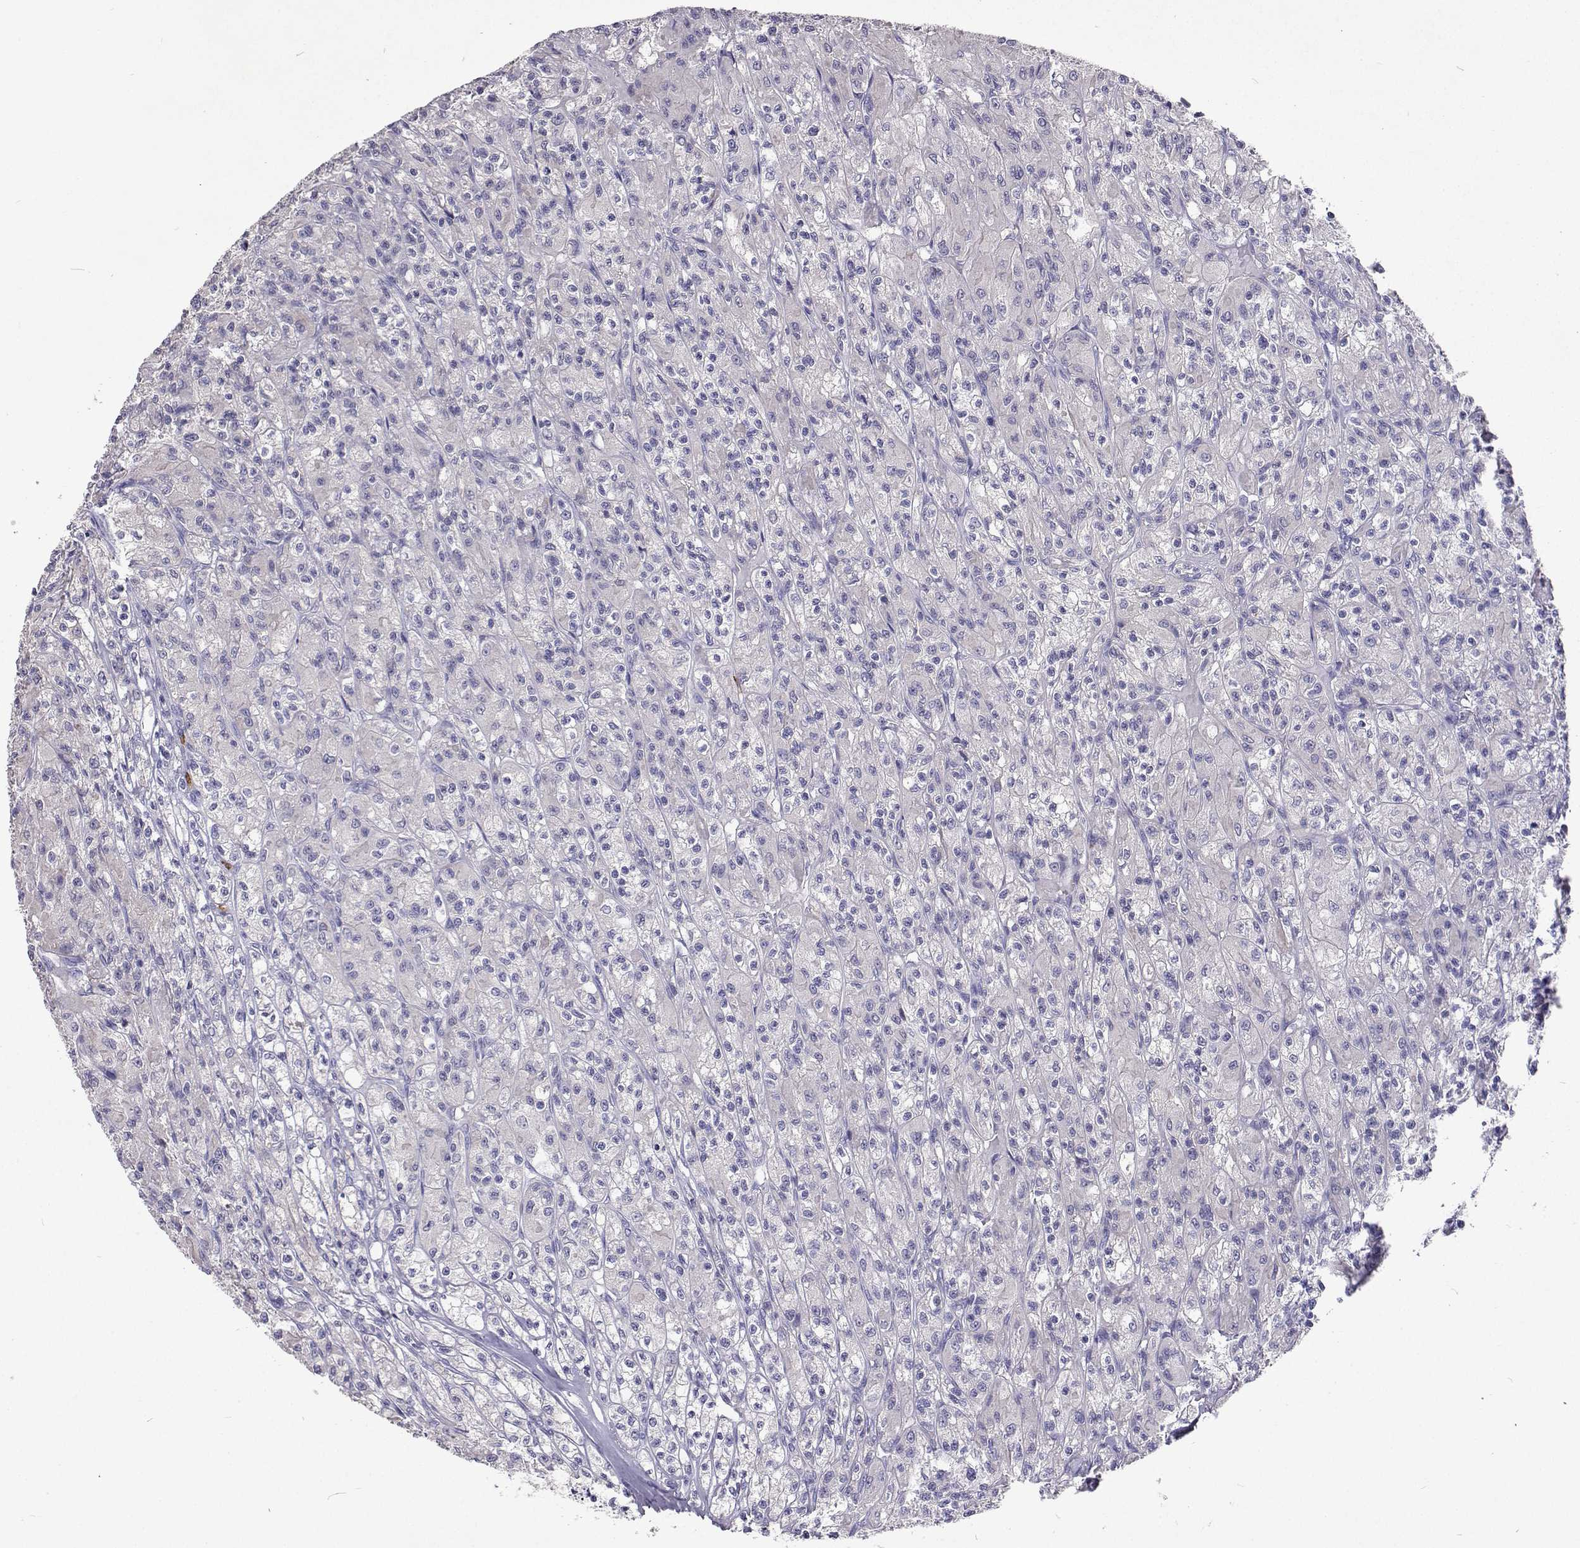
{"staining": {"intensity": "negative", "quantity": "none", "location": "none"}, "tissue": "renal cancer", "cell_type": "Tumor cells", "image_type": "cancer", "snomed": [{"axis": "morphology", "description": "Adenocarcinoma, NOS"}, {"axis": "topography", "description": "Kidney"}], "caption": "An image of human adenocarcinoma (renal) is negative for staining in tumor cells.", "gene": "CFAP44", "patient": {"sex": "female", "age": 70}}